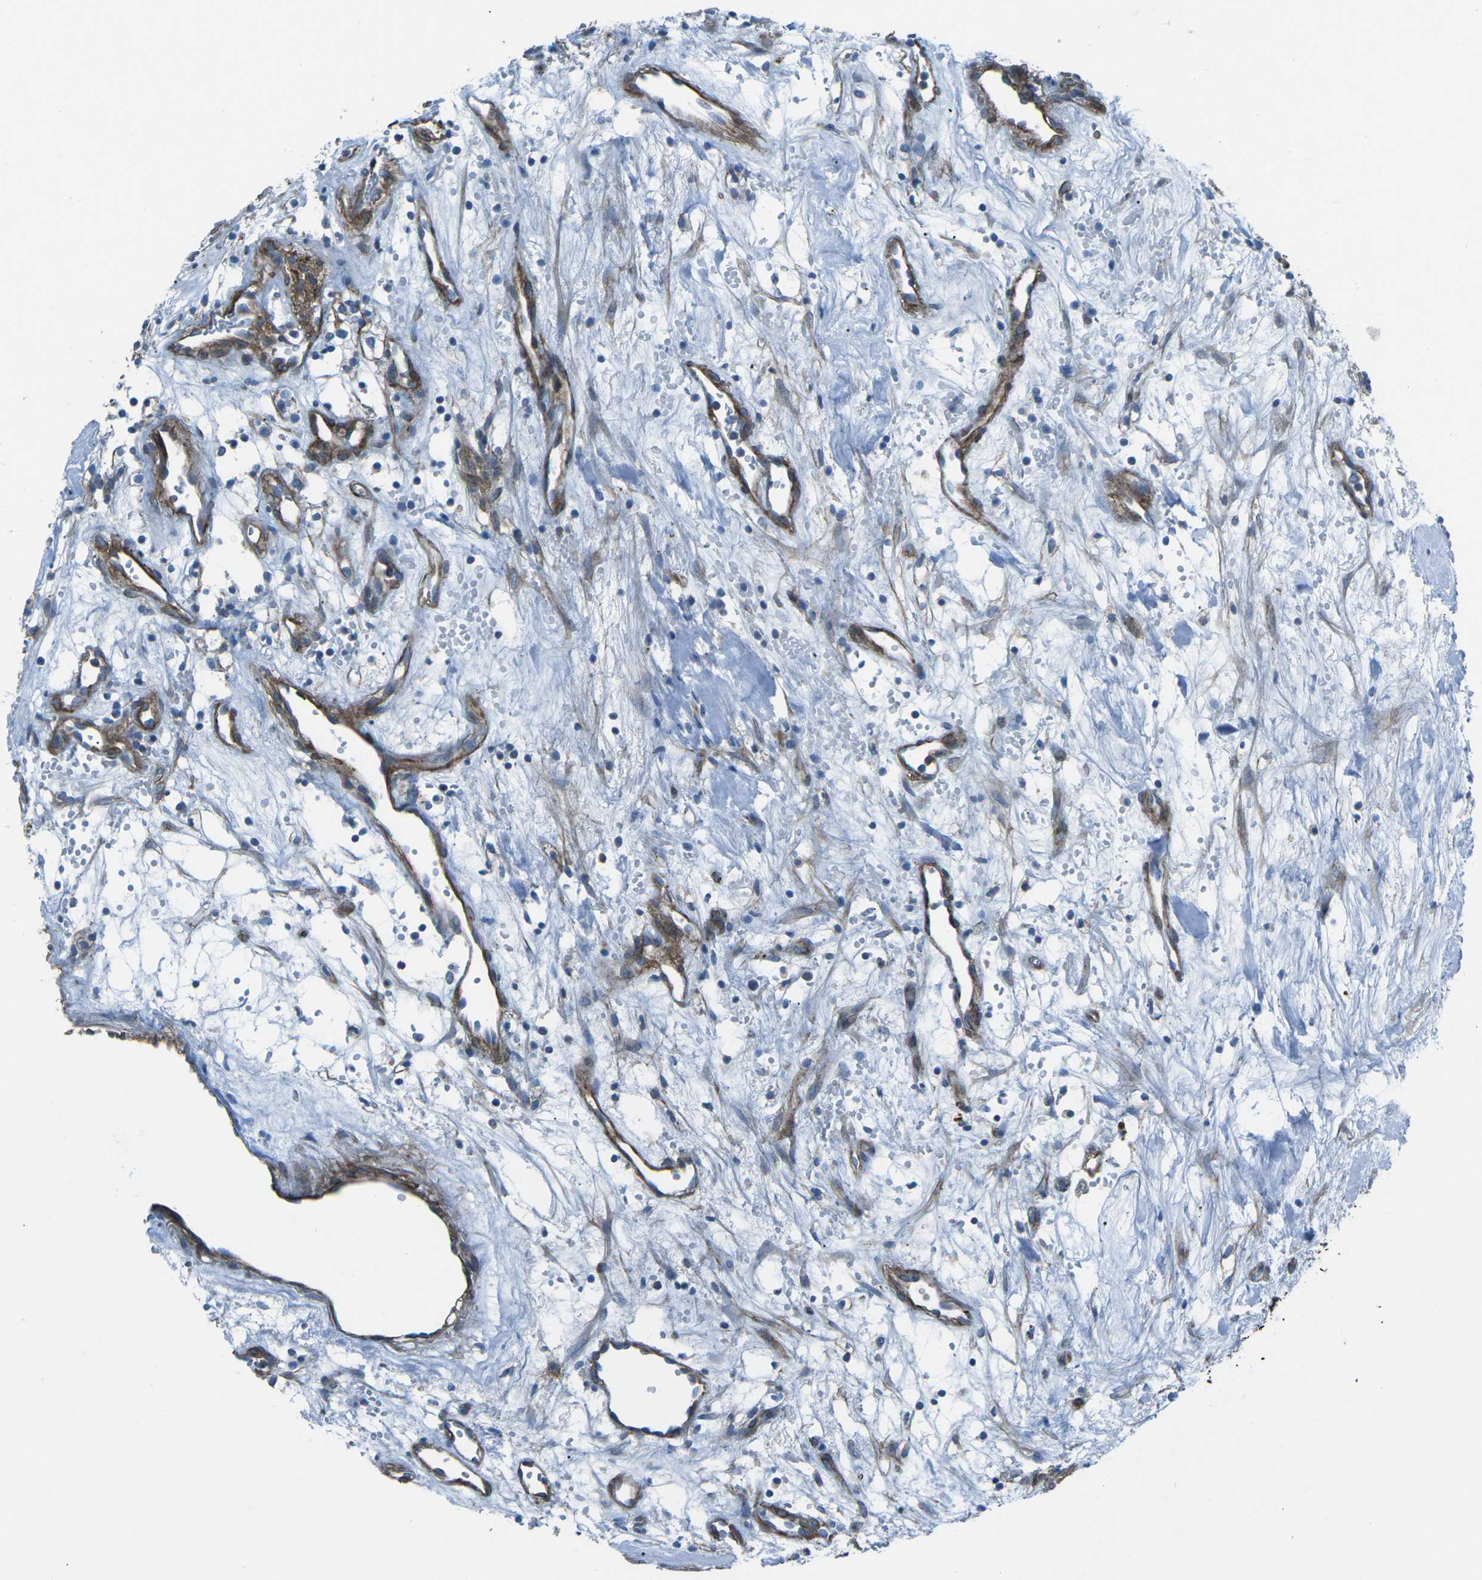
{"staining": {"intensity": "negative", "quantity": "none", "location": "none"}, "tissue": "renal cancer", "cell_type": "Tumor cells", "image_type": "cancer", "snomed": [{"axis": "morphology", "description": "Adenocarcinoma, NOS"}, {"axis": "topography", "description": "Kidney"}], "caption": "A photomicrograph of human renal cancer is negative for staining in tumor cells. (DAB immunohistochemistry with hematoxylin counter stain).", "gene": "UTRN", "patient": {"sex": "male", "age": 59}}